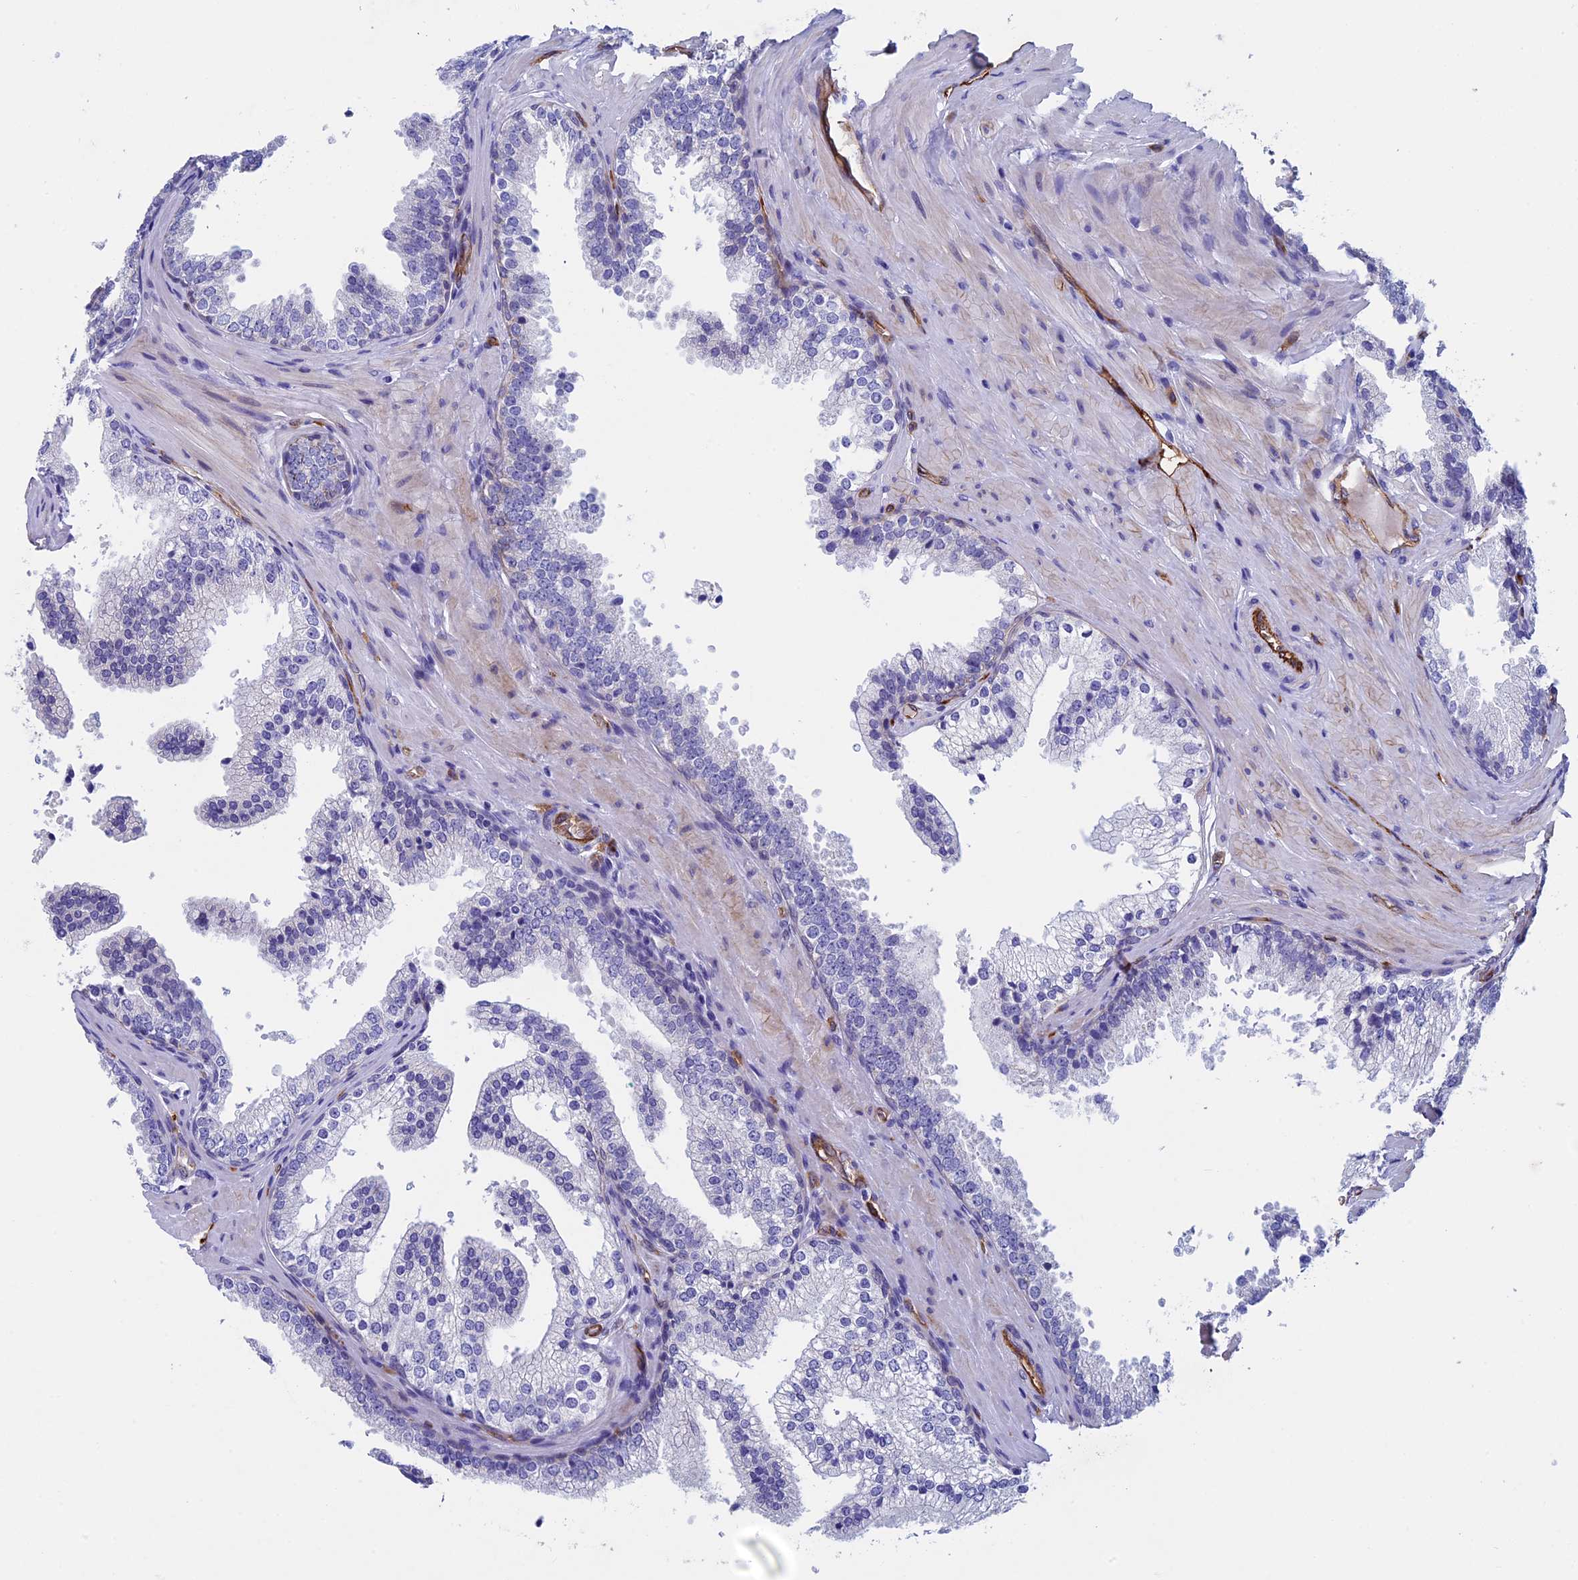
{"staining": {"intensity": "negative", "quantity": "none", "location": "none"}, "tissue": "prostate", "cell_type": "Glandular cells", "image_type": "normal", "snomed": [{"axis": "morphology", "description": "Normal tissue, NOS"}, {"axis": "topography", "description": "Prostate"}], "caption": "Glandular cells show no significant expression in unremarkable prostate. (DAB IHC with hematoxylin counter stain).", "gene": "INSYN1", "patient": {"sex": "male", "age": 60}}